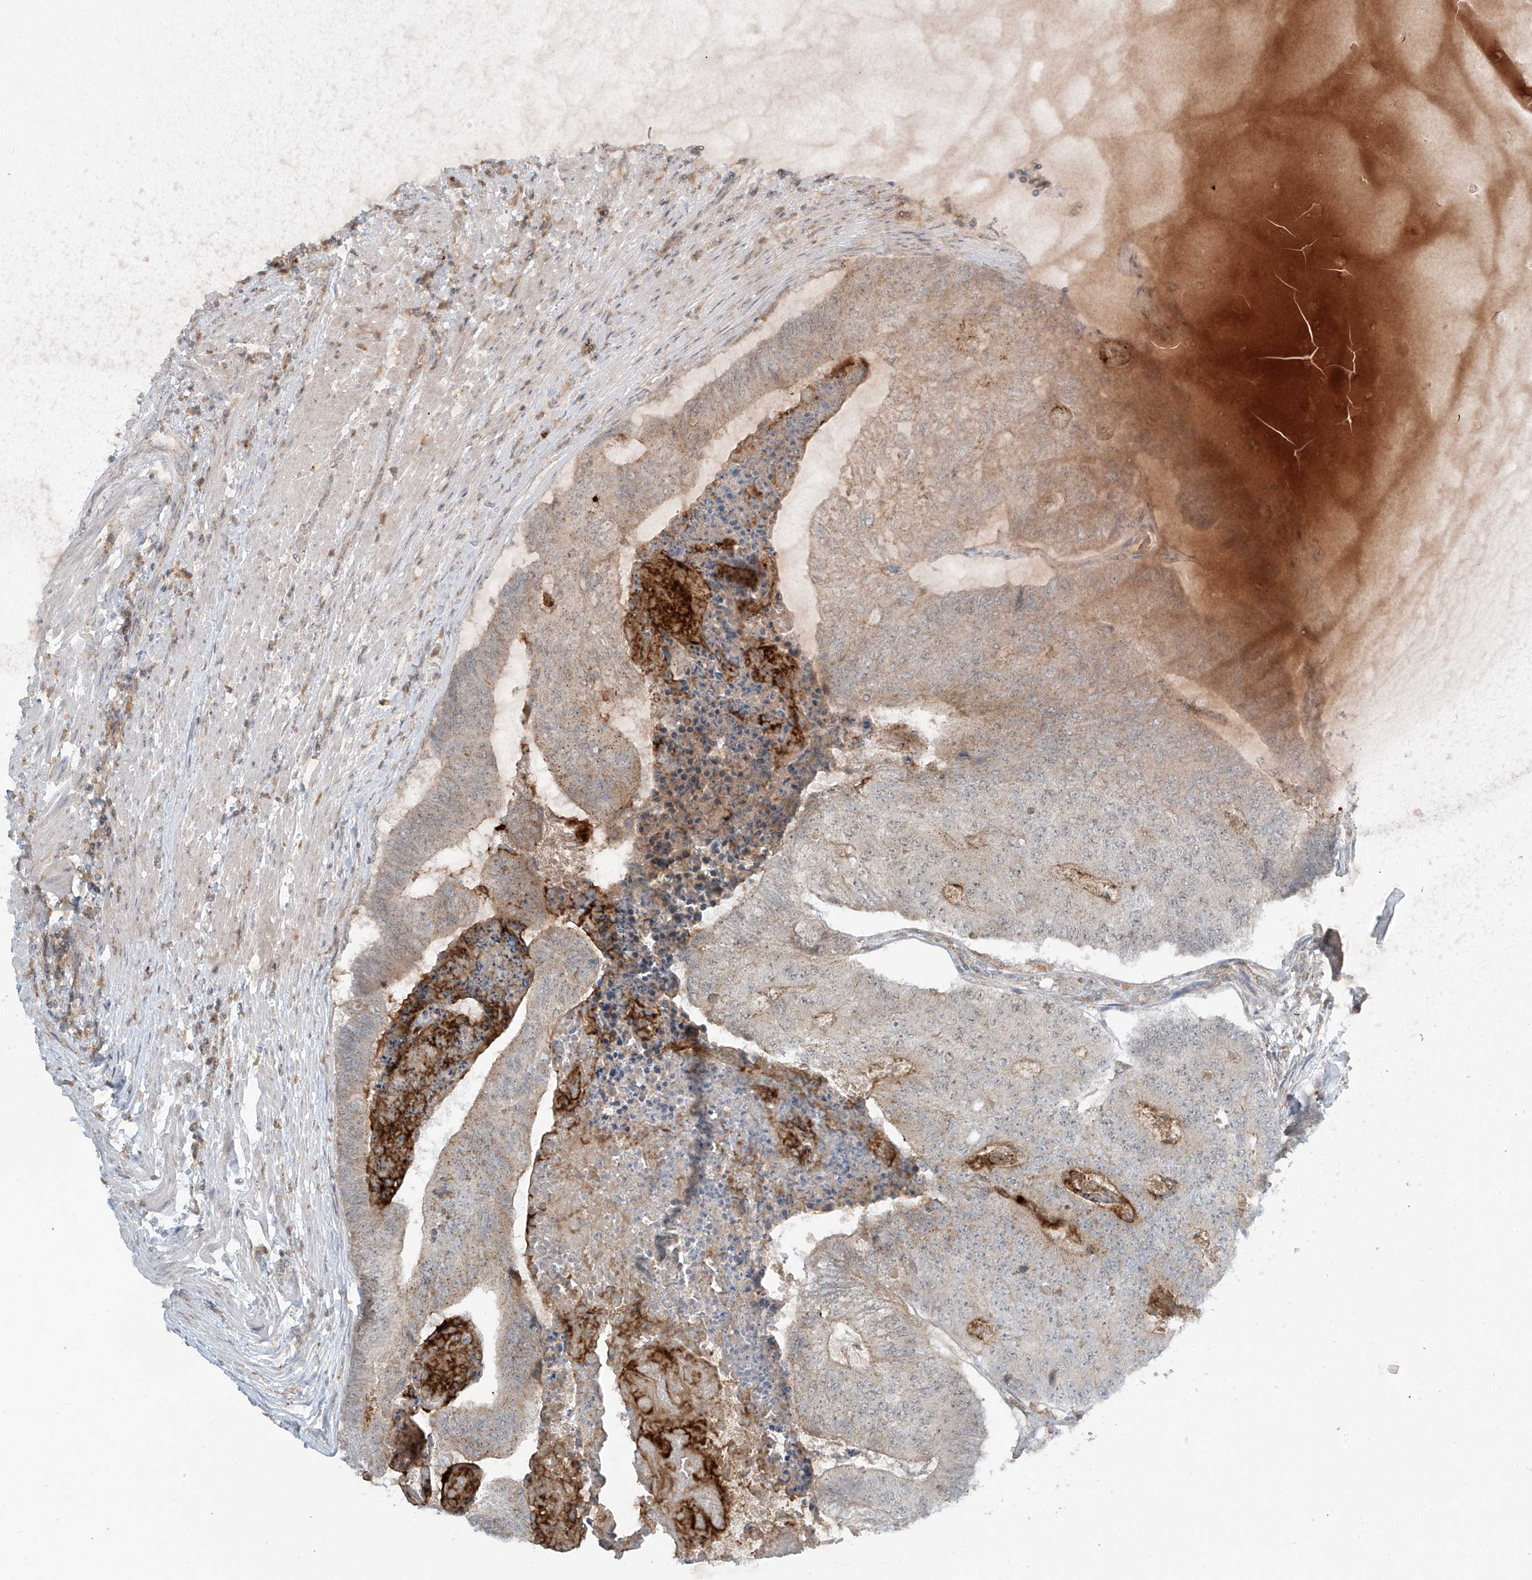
{"staining": {"intensity": "negative", "quantity": "none", "location": "none"}, "tissue": "colorectal cancer", "cell_type": "Tumor cells", "image_type": "cancer", "snomed": [{"axis": "morphology", "description": "Adenocarcinoma, NOS"}, {"axis": "topography", "description": "Colon"}], "caption": "There is no significant staining in tumor cells of adenocarcinoma (colorectal). The staining is performed using DAB brown chromogen with nuclei counter-stained in using hematoxylin.", "gene": "PARVG", "patient": {"sex": "female", "age": 67}}